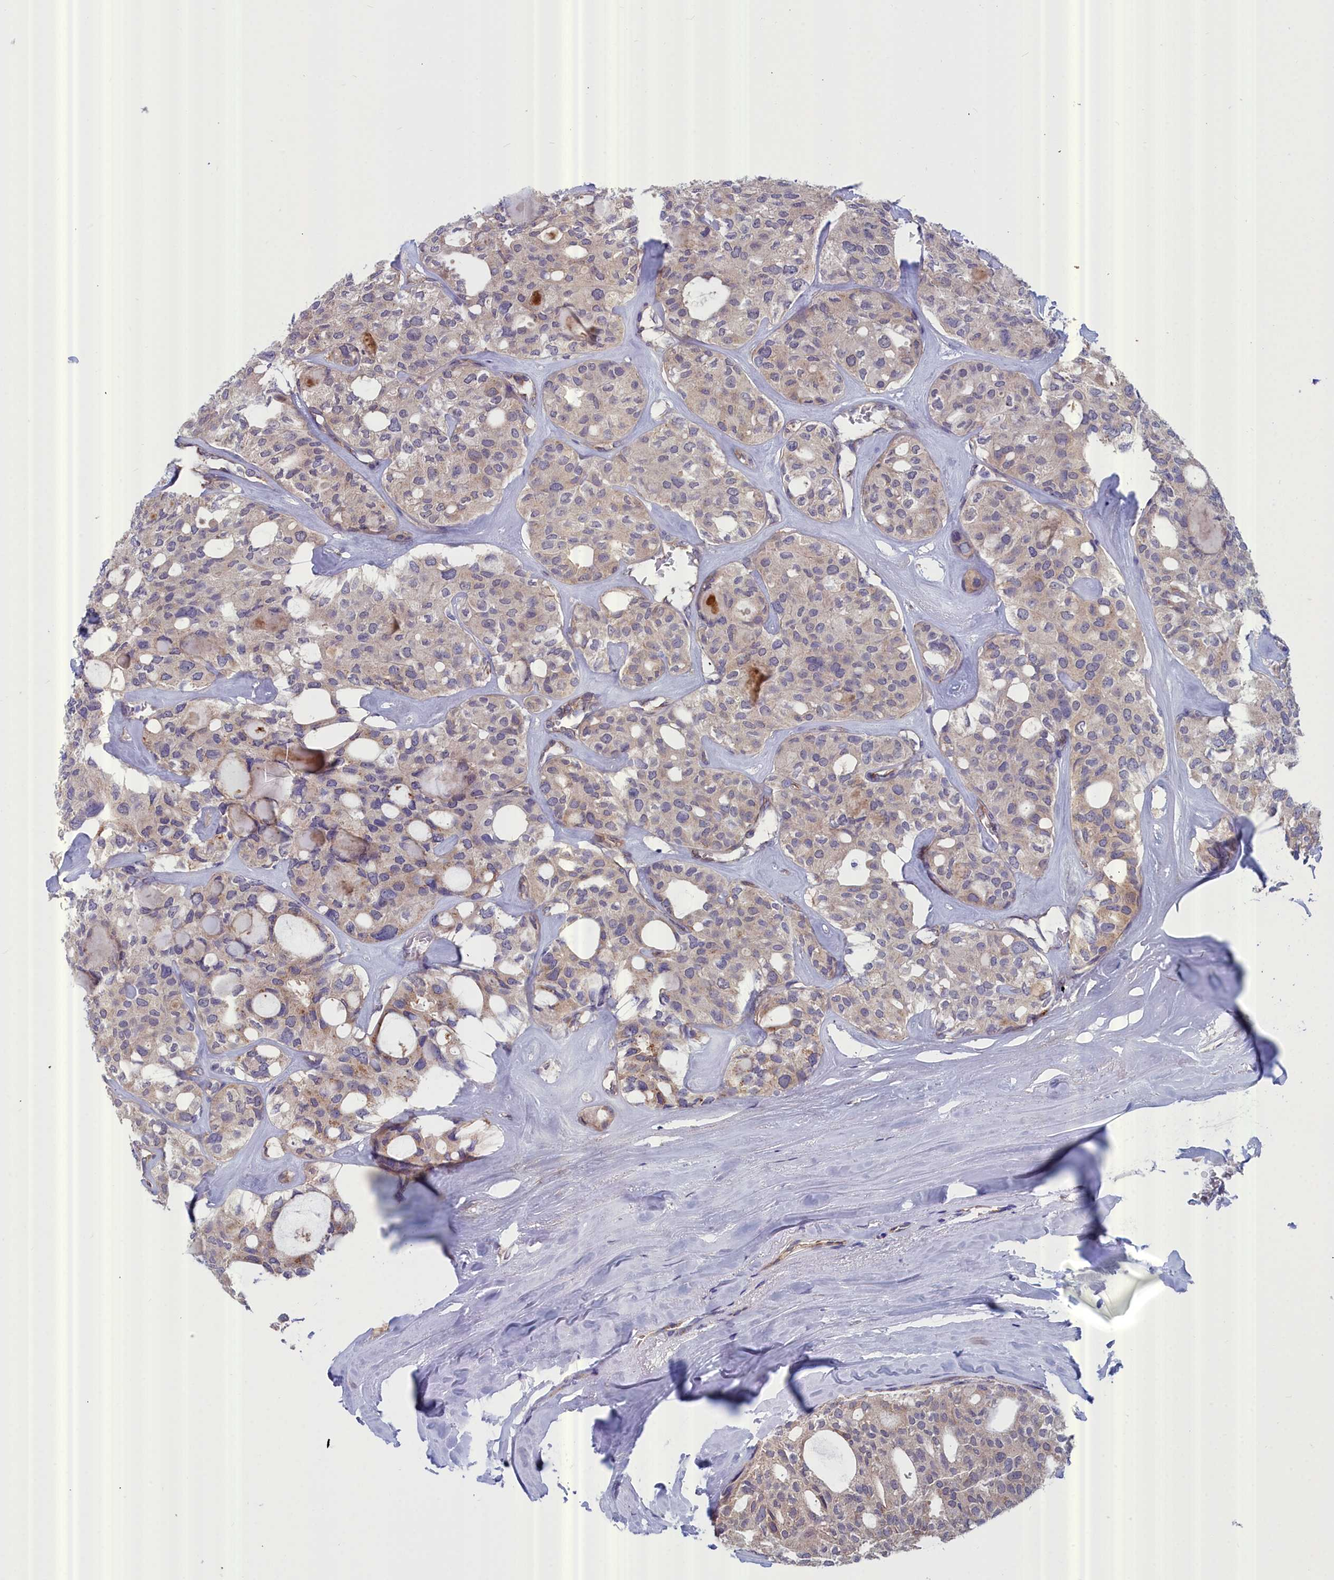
{"staining": {"intensity": "weak", "quantity": "25%-75%", "location": "cytoplasmic/membranous"}, "tissue": "thyroid cancer", "cell_type": "Tumor cells", "image_type": "cancer", "snomed": [{"axis": "morphology", "description": "Follicular adenoma carcinoma, NOS"}, {"axis": "topography", "description": "Thyroid gland"}], "caption": "Protein staining of thyroid follicular adenoma carcinoma tissue exhibits weak cytoplasmic/membranous expression in about 25%-75% of tumor cells.", "gene": "RDX", "patient": {"sex": "male", "age": 75}}